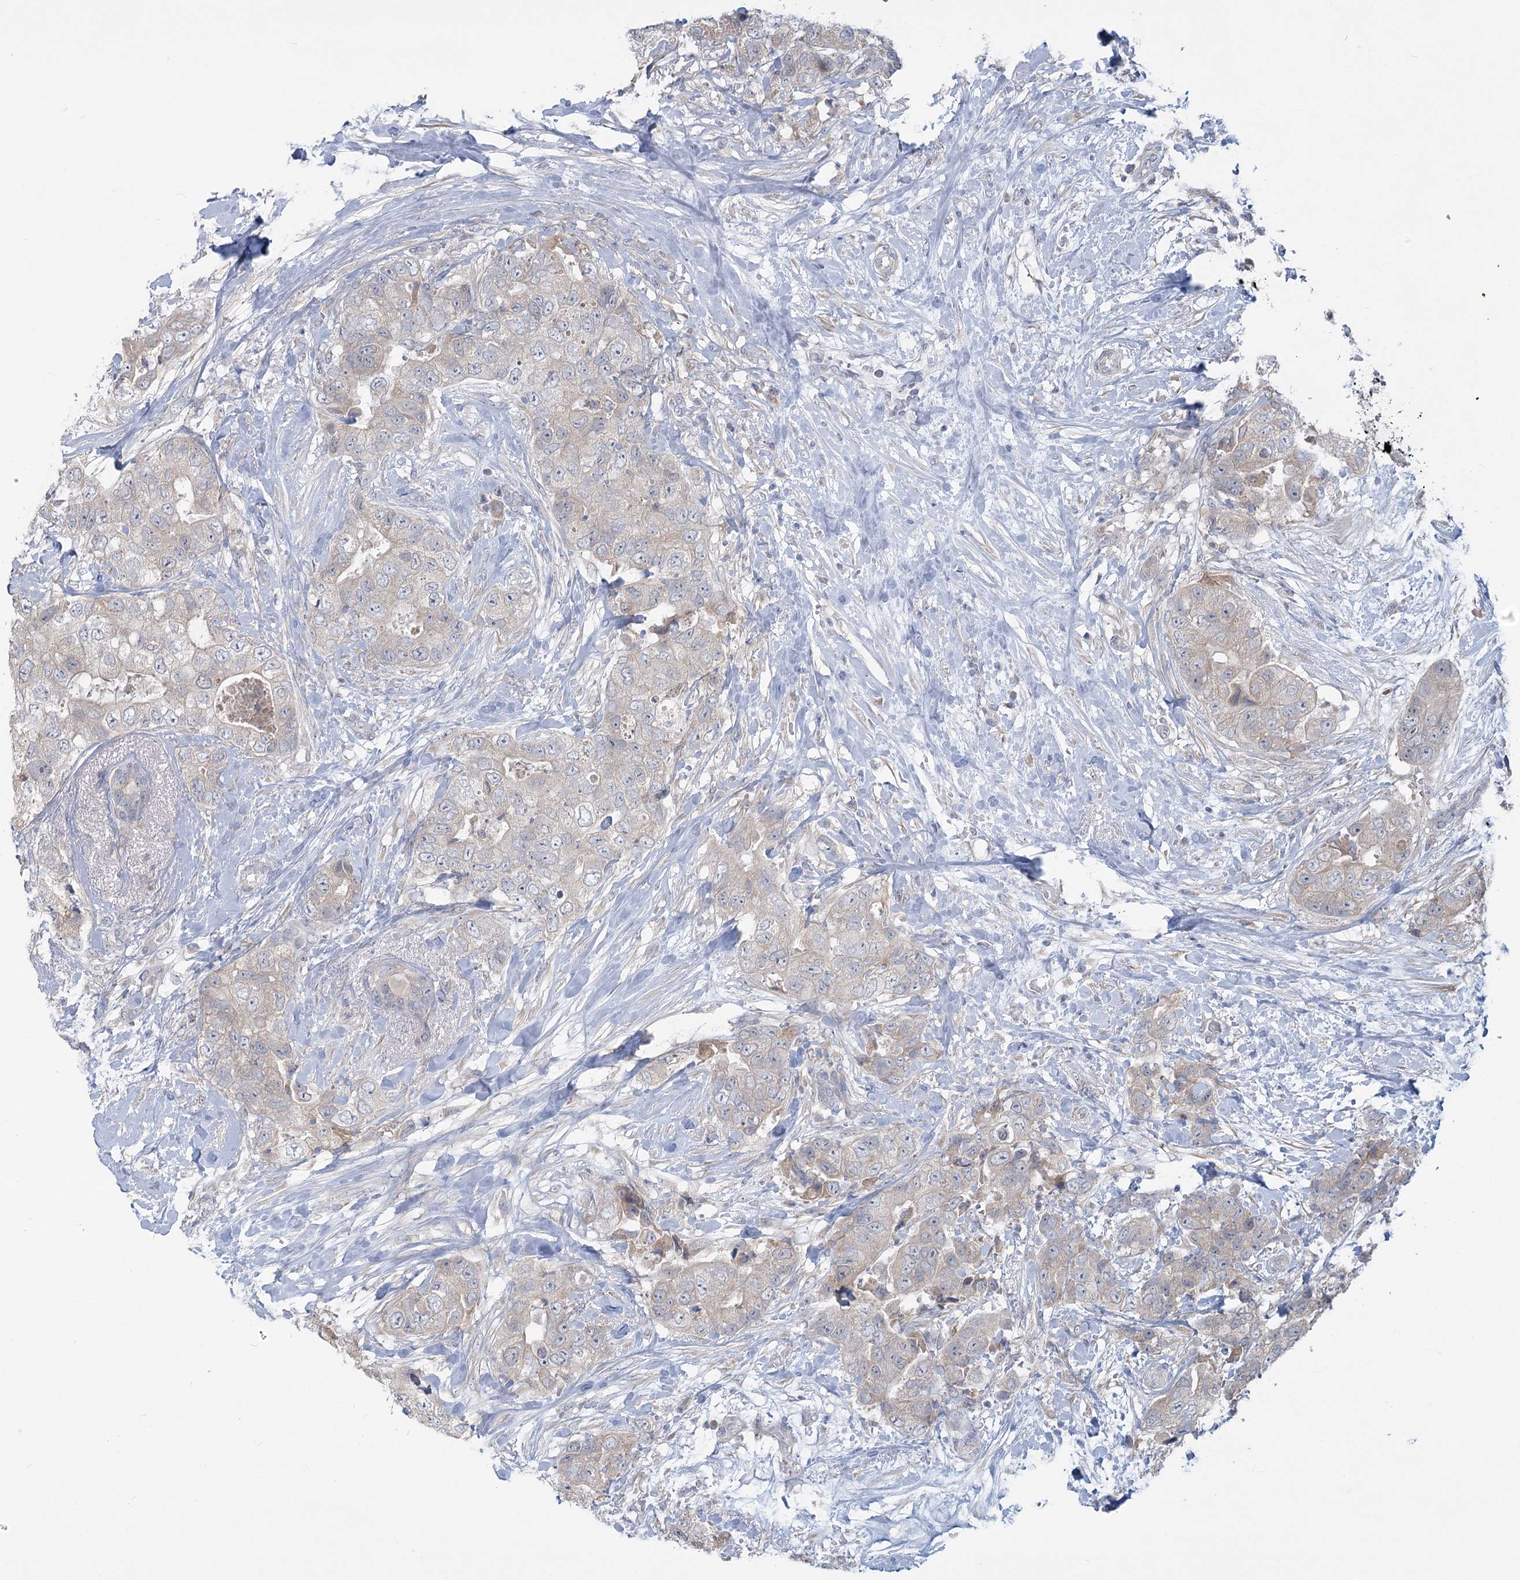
{"staining": {"intensity": "negative", "quantity": "none", "location": "none"}, "tissue": "breast cancer", "cell_type": "Tumor cells", "image_type": "cancer", "snomed": [{"axis": "morphology", "description": "Duct carcinoma"}, {"axis": "topography", "description": "Breast"}], "caption": "The immunohistochemistry photomicrograph has no significant positivity in tumor cells of breast infiltrating ductal carcinoma tissue. (Brightfield microscopy of DAB IHC at high magnification).", "gene": "PLA2G12A", "patient": {"sex": "female", "age": 62}}